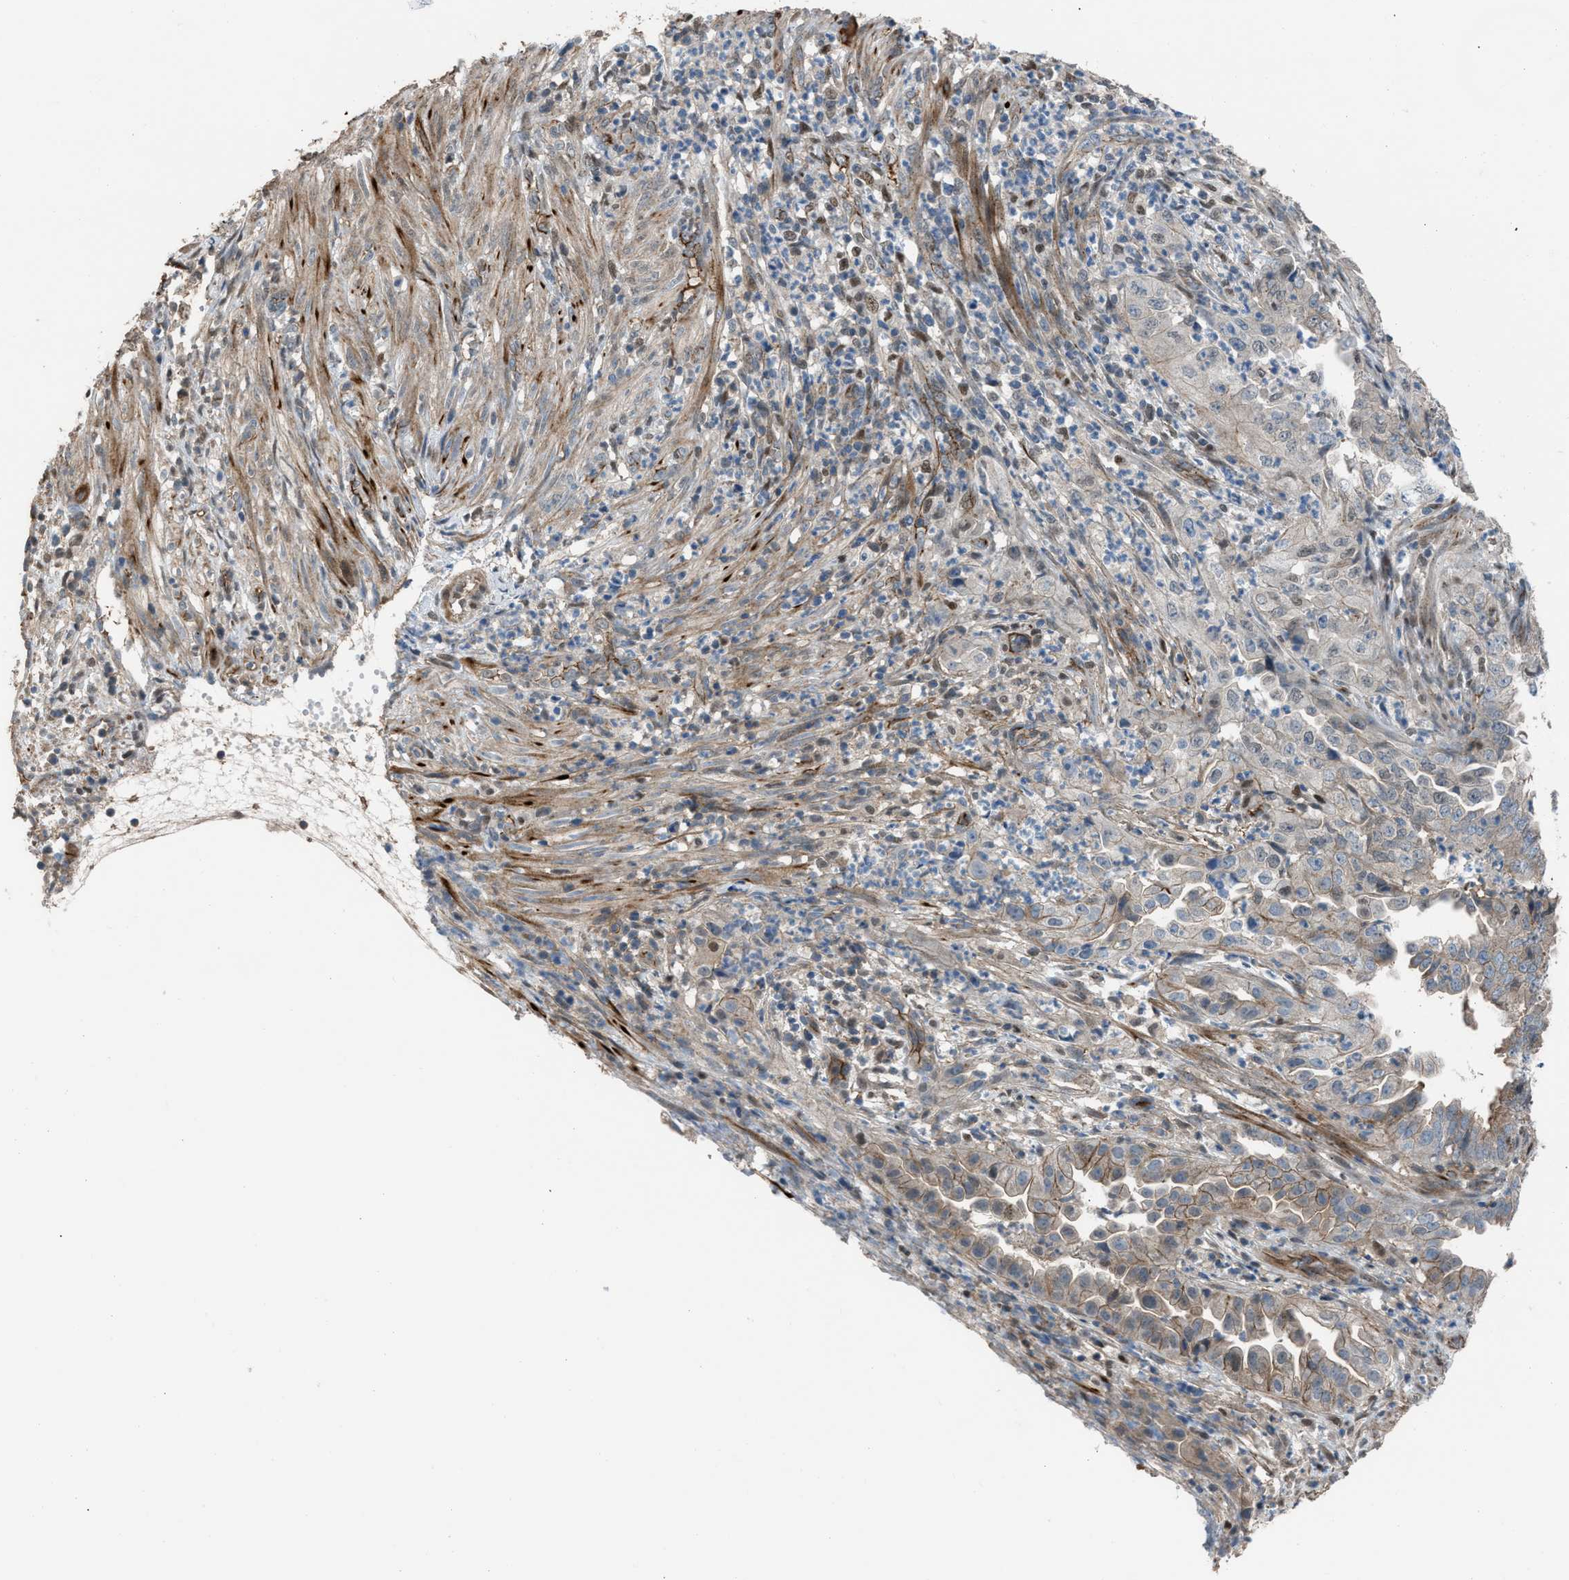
{"staining": {"intensity": "moderate", "quantity": "25%-75%", "location": "cytoplasmic/membranous"}, "tissue": "endometrial cancer", "cell_type": "Tumor cells", "image_type": "cancer", "snomed": [{"axis": "morphology", "description": "Adenocarcinoma, NOS"}, {"axis": "topography", "description": "Endometrium"}], "caption": "Immunohistochemical staining of human endometrial cancer (adenocarcinoma) exhibits medium levels of moderate cytoplasmic/membranous positivity in about 25%-75% of tumor cells. (DAB IHC, brown staining for protein, blue staining for nuclei).", "gene": "CRTC1", "patient": {"sex": "female", "age": 51}}